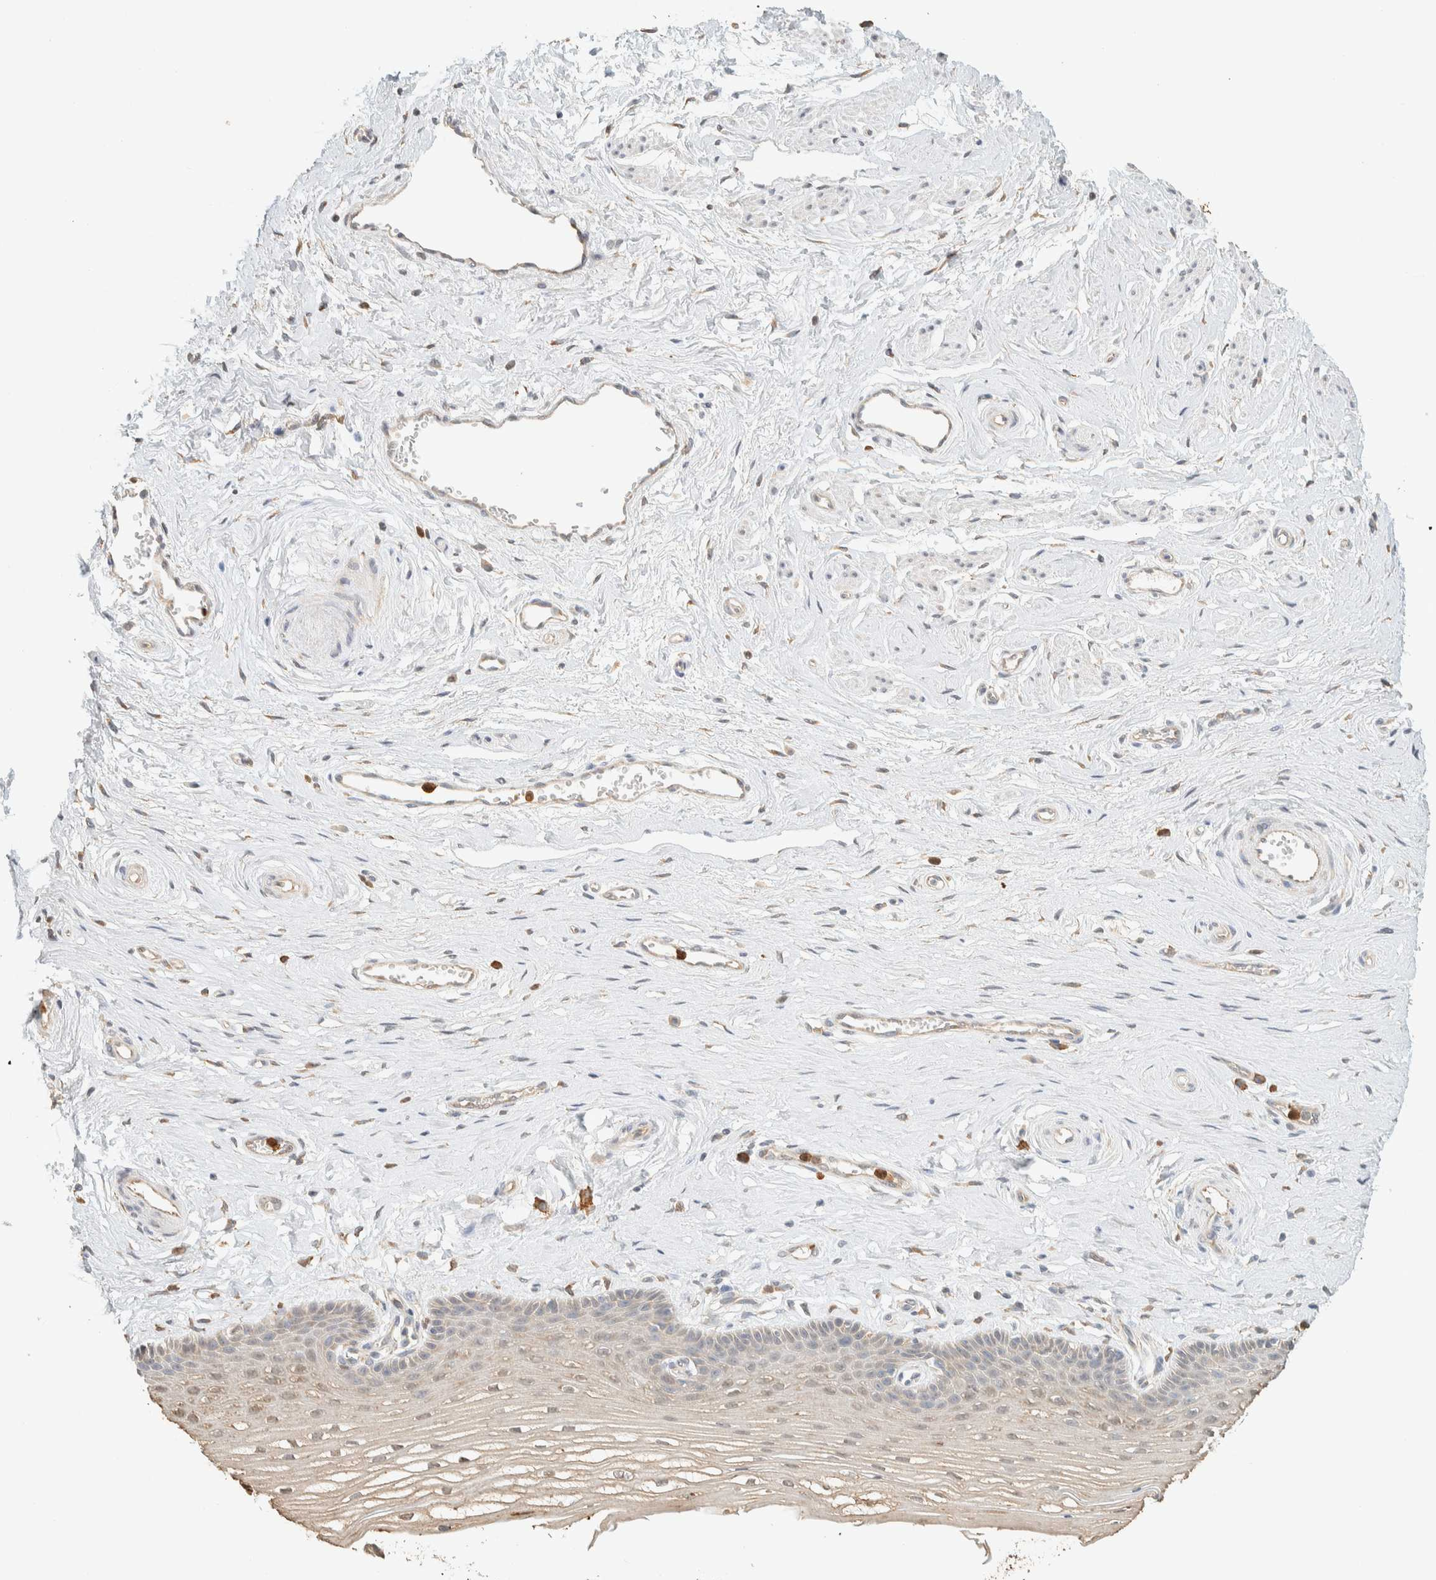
{"staining": {"intensity": "weak", "quantity": "<25%", "location": "nuclear"}, "tissue": "vagina", "cell_type": "Squamous epithelial cells", "image_type": "normal", "snomed": [{"axis": "morphology", "description": "Normal tissue, NOS"}, {"axis": "topography", "description": "Vagina"}], "caption": "Vagina stained for a protein using immunohistochemistry reveals no positivity squamous epithelial cells.", "gene": "TTC3", "patient": {"sex": "female", "age": 46}}